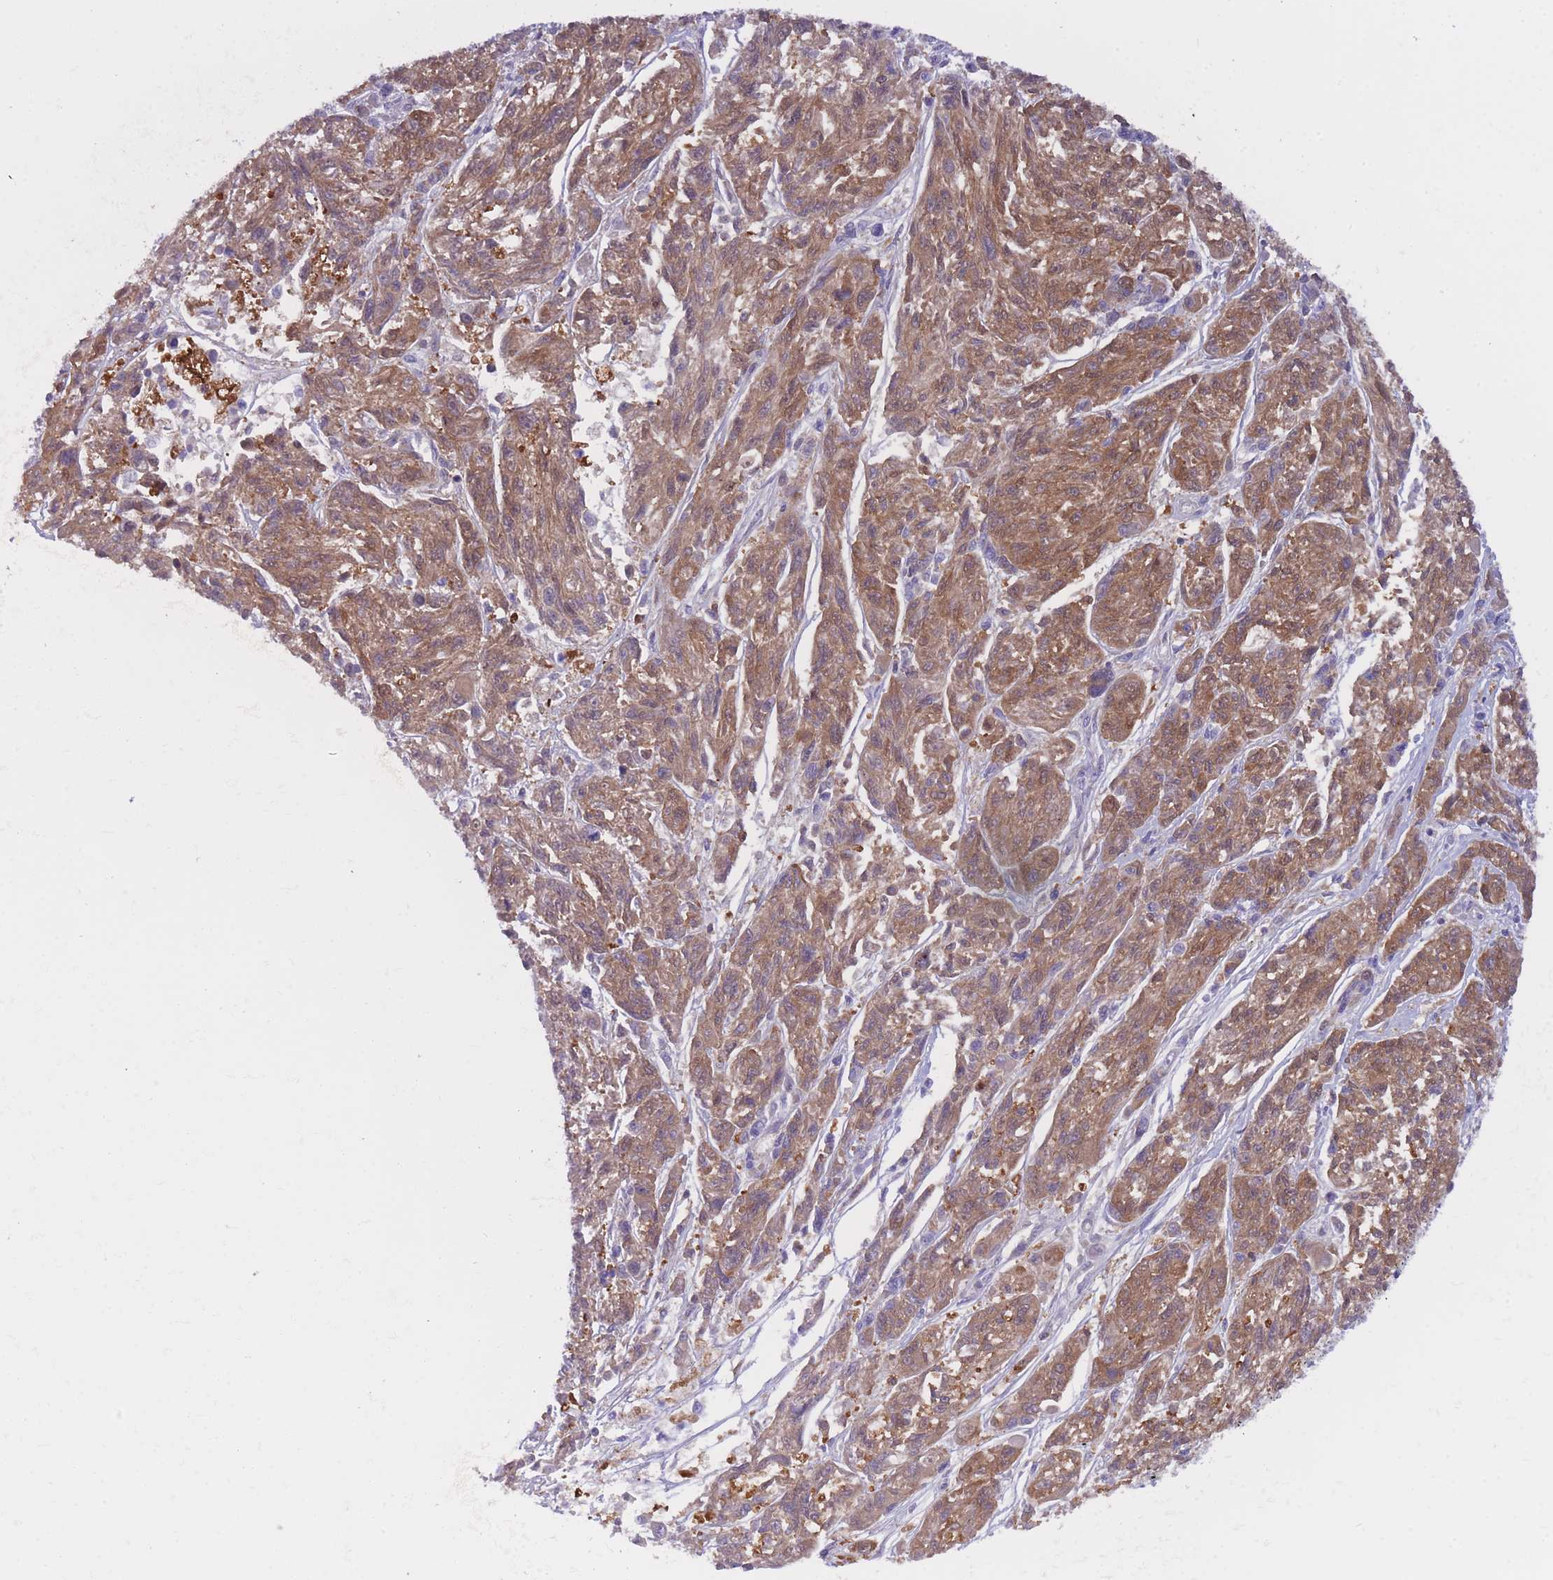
{"staining": {"intensity": "moderate", "quantity": ">75%", "location": "cytoplasmic/membranous"}, "tissue": "melanoma", "cell_type": "Tumor cells", "image_type": "cancer", "snomed": [{"axis": "morphology", "description": "Malignant melanoma, NOS"}, {"axis": "topography", "description": "Skin"}], "caption": "This is a histology image of IHC staining of melanoma, which shows moderate positivity in the cytoplasmic/membranous of tumor cells.", "gene": "QTRT1", "patient": {"sex": "male", "age": 53}}